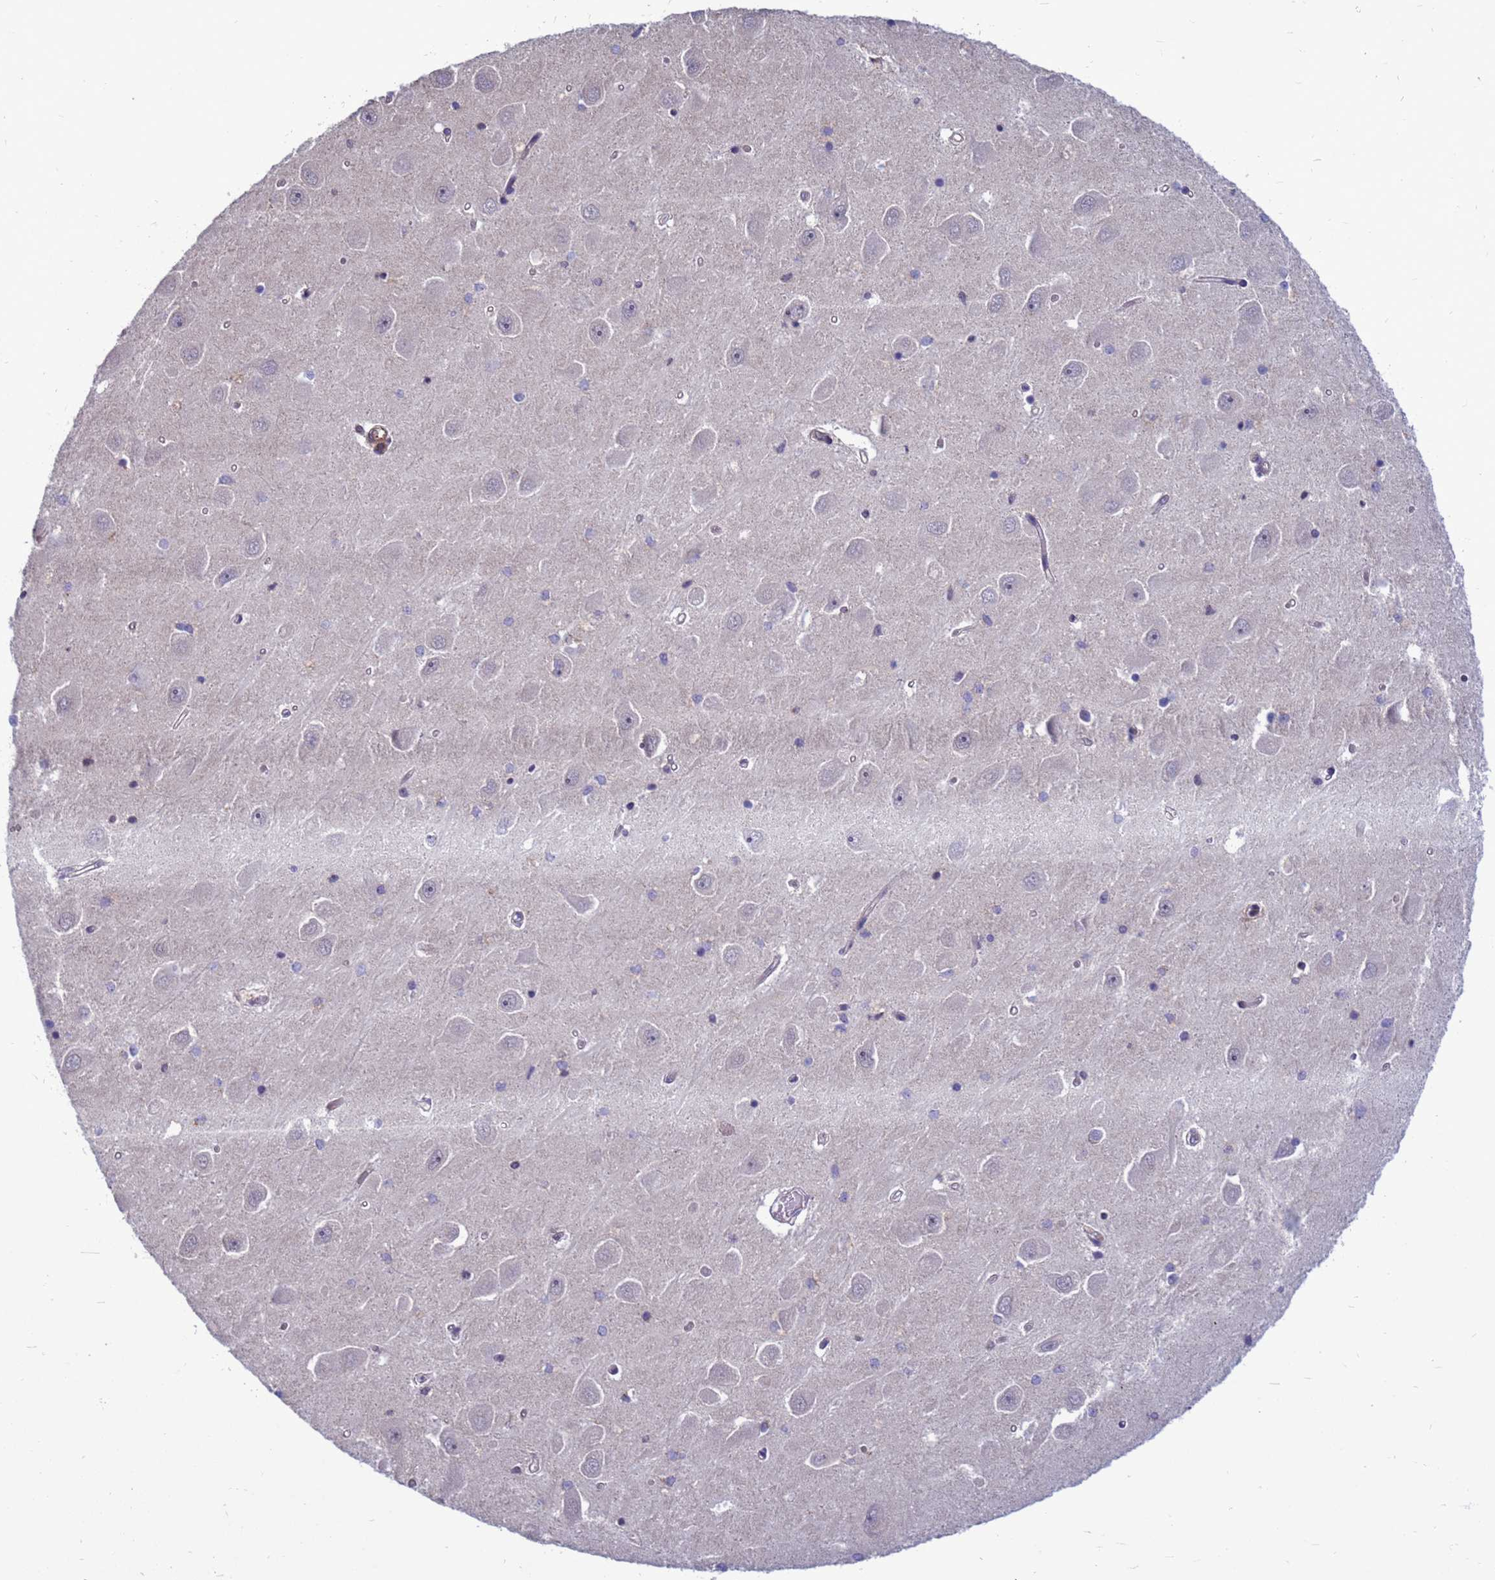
{"staining": {"intensity": "negative", "quantity": "none", "location": "none"}, "tissue": "hippocampus", "cell_type": "Glial cells", "image_type": "normal", "snomed": [{"axis": "morphology", "description": "Normal tissue, NOS"}, {"axis": "topography", "description": "Hippocampus"}], "caption": "IHC micrograph of normal hippocampus: hippocampus stained with DAB demonstrates no significant protein expression in glial cells. (Stains: DAB (3,3'-diaminobenzidine) immunohistochemistry (IHC) with hematoxylin counter stain, Microscopy: brightfield microscopy at high magnification).", "gene": "NSL1", "patient": {"sex": "male", "age": 45}}